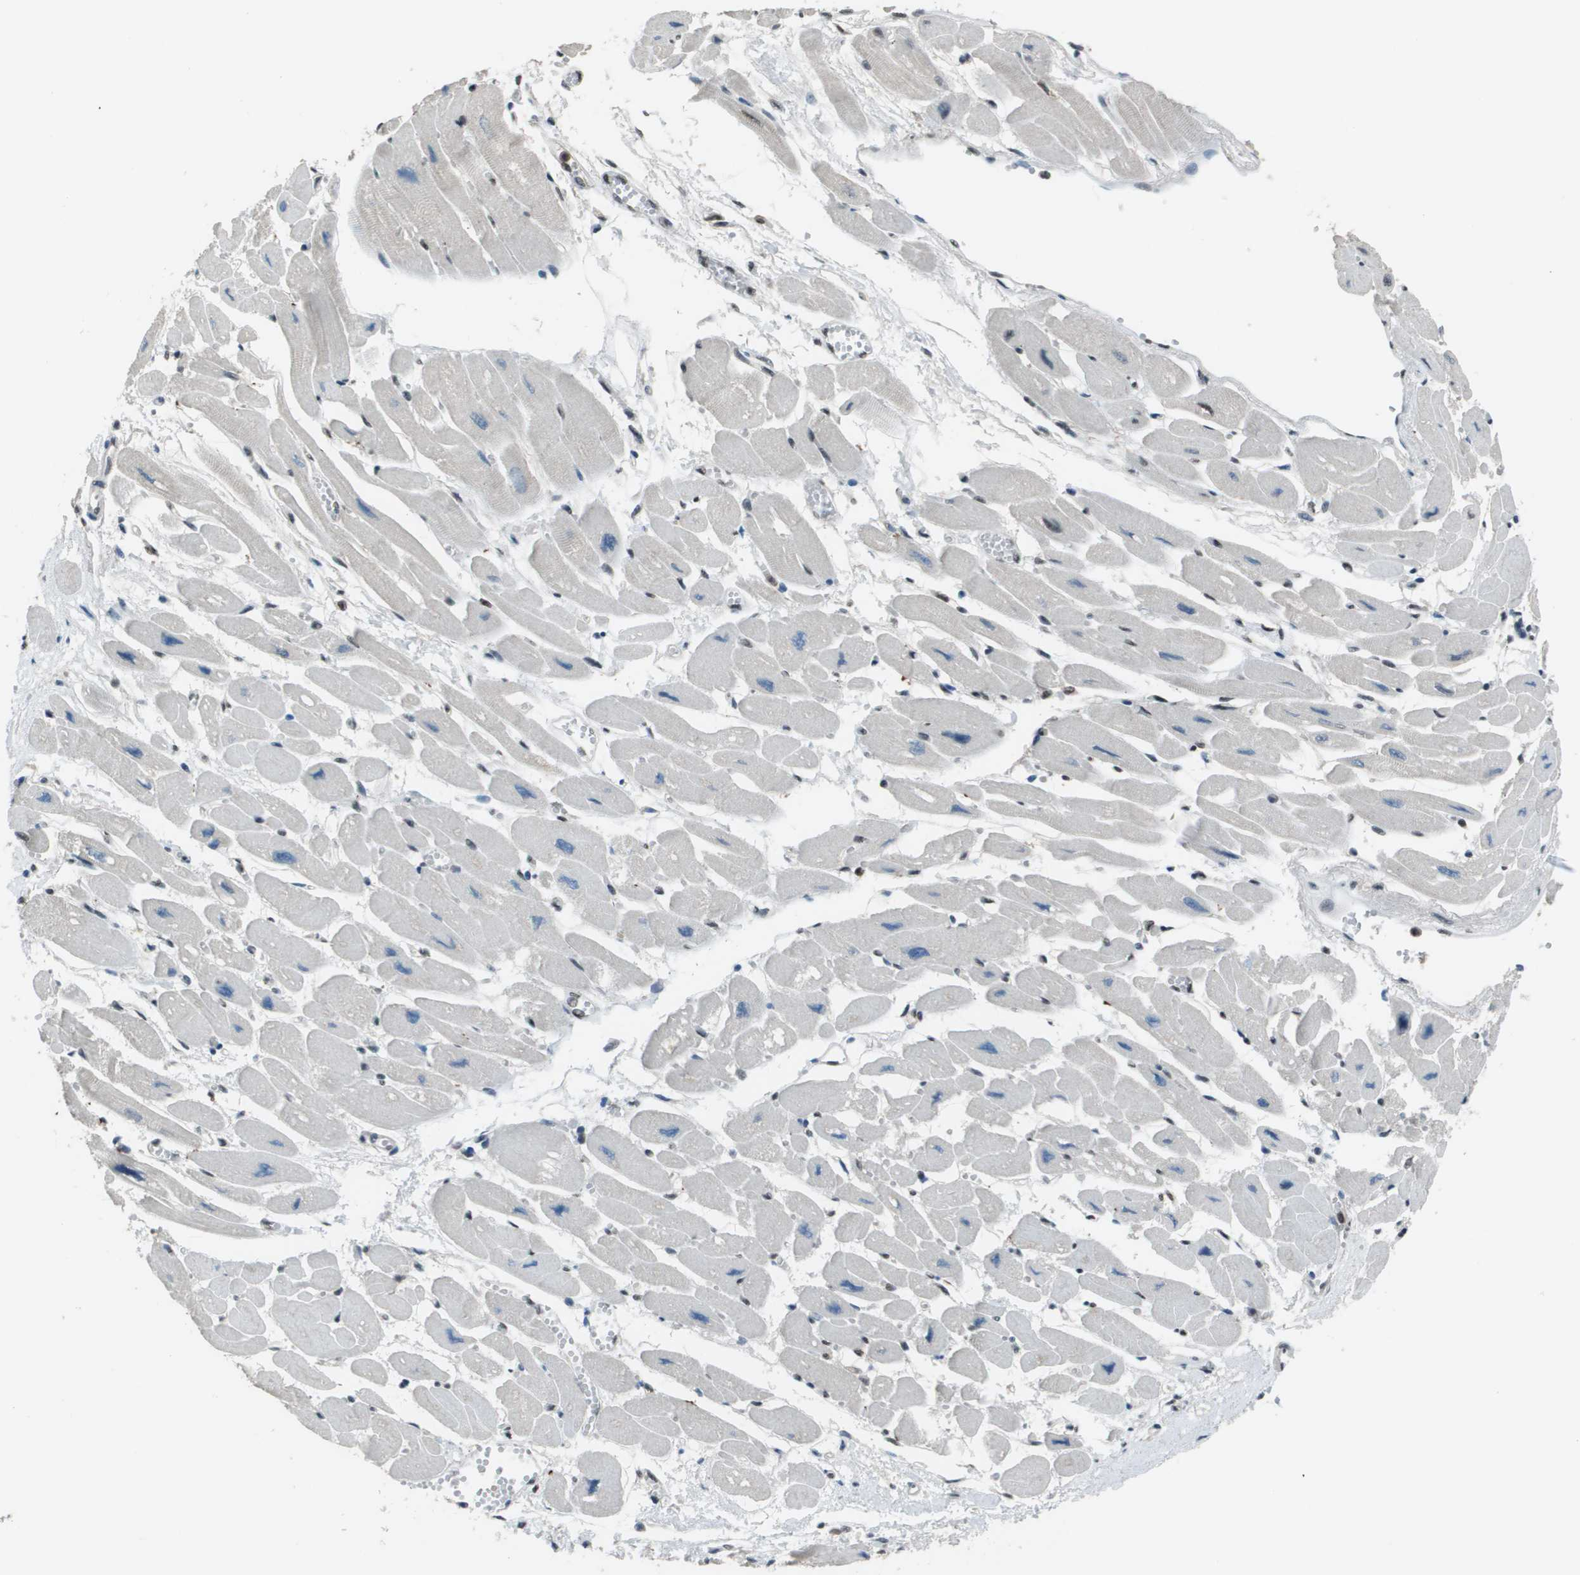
{"staining": {"intensity": "negative", "quantity": "none", "location": "none"}, "tissue": "heart muscle", "cell_type": "Cardiomyocytes", "image_type": "normal", "snomed": [{"axis": "morphology", "description": "Normal tissue, NOS"}, {"axis": "topography", "description": "Heart"}], "caption": "A high-resolution micrograph shows immunohistochemistry (IHC) staining of benign heart muscle, which reveals no significant positivity in cardiomyocytes. (DAB IHC visualized using brightfield microscopy, high magnification).", "gene": "DEPDC1", "patient": {"sex": "female", "age": 54}}